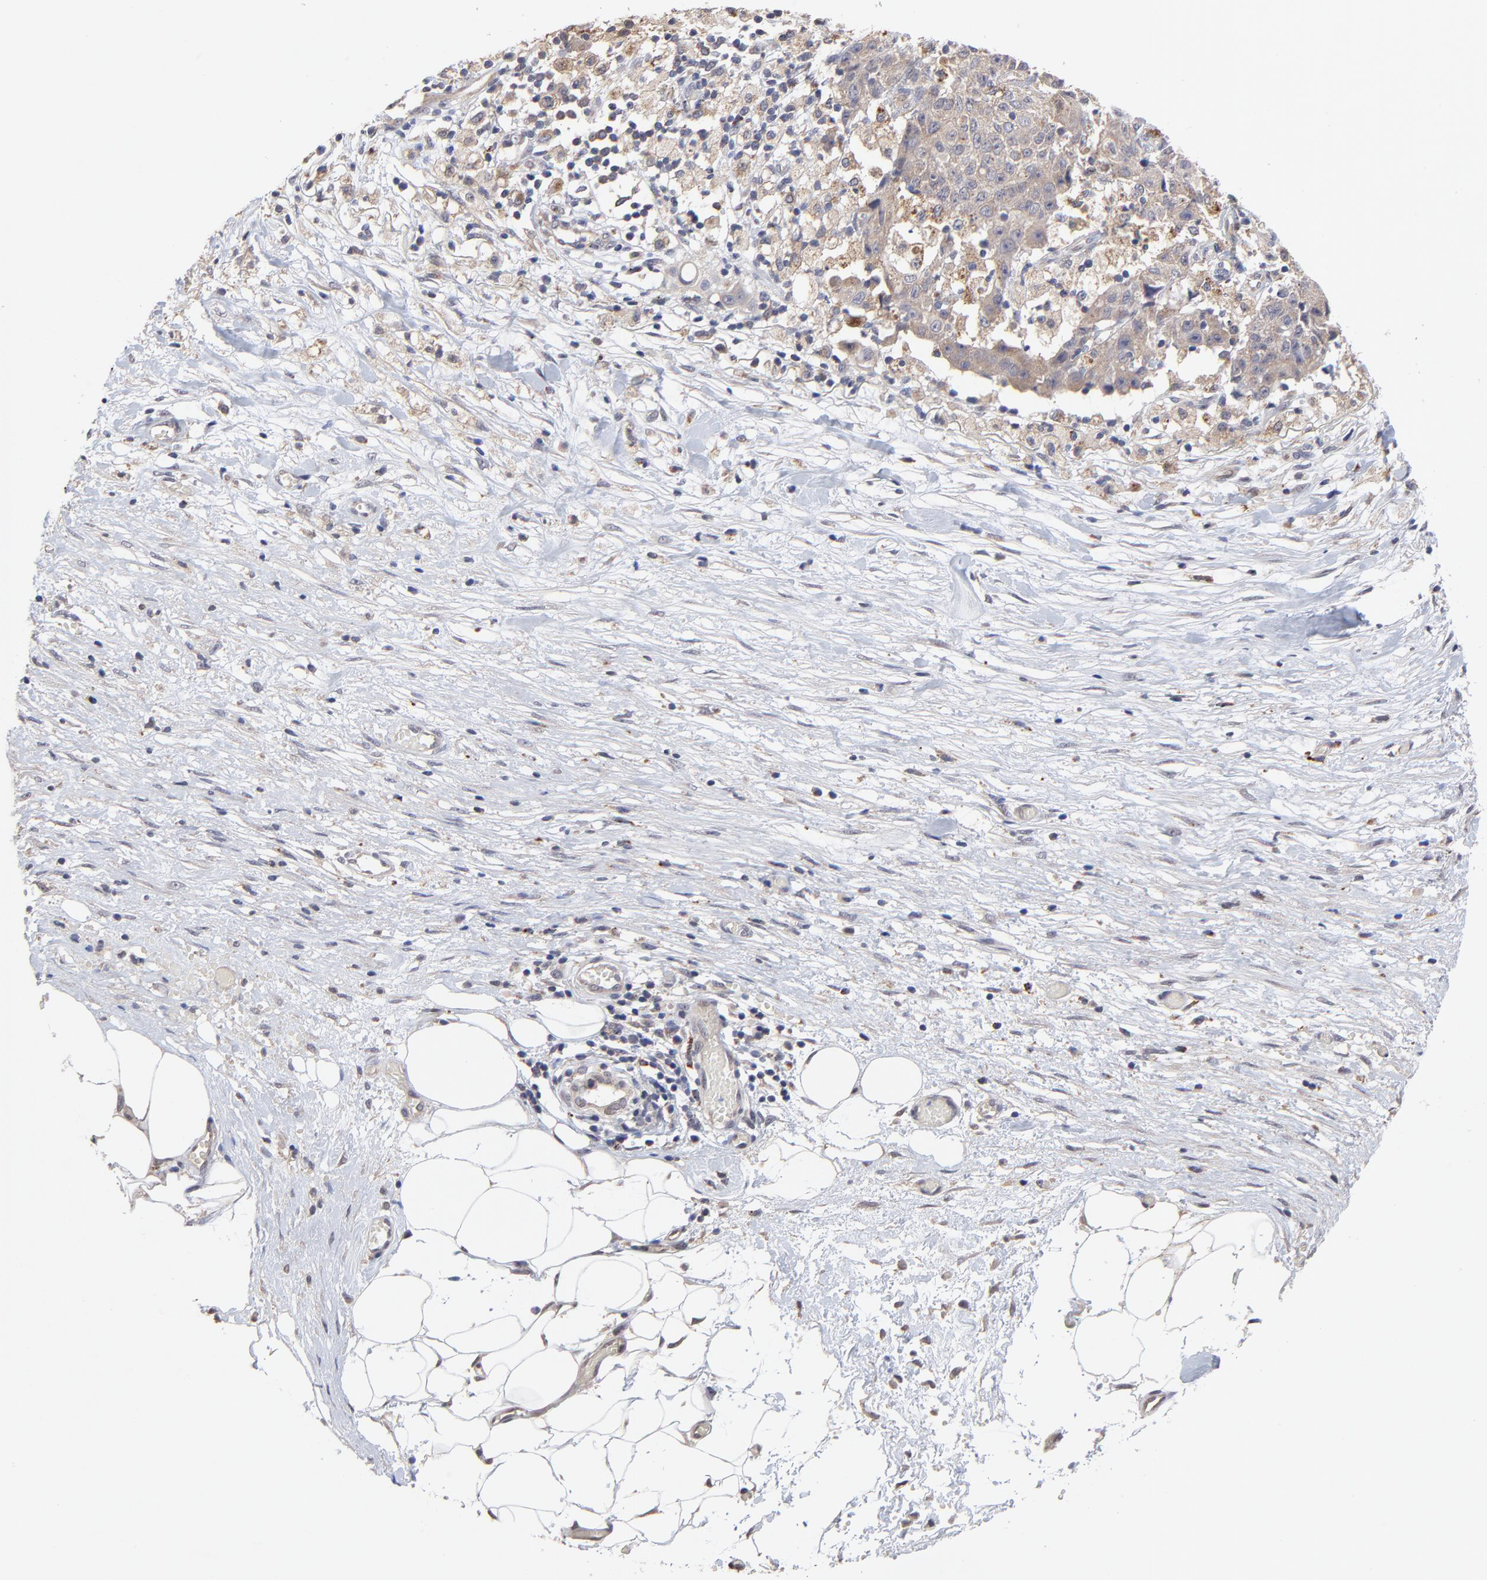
{"staining": {"intensity": "moderate", "quantity": "<25%", "location": "cytoplasmic/membranous"}, "tissue": "ovarian cancer", "cell_type": "Tumor cells", "image_type": "cancer", "snomed": [{"axis": "morphology", "description": "Carcinoma, endometroid"}, {"axis": "topography", "description": "Ovary"}], "caption": "Human ovarian cancer (endometroid carcinoma) stained with a protein marker displays moderate staining in tumor cells.", "gene": "PDE4B", "patient": {"sex": "female", "age": 42}}